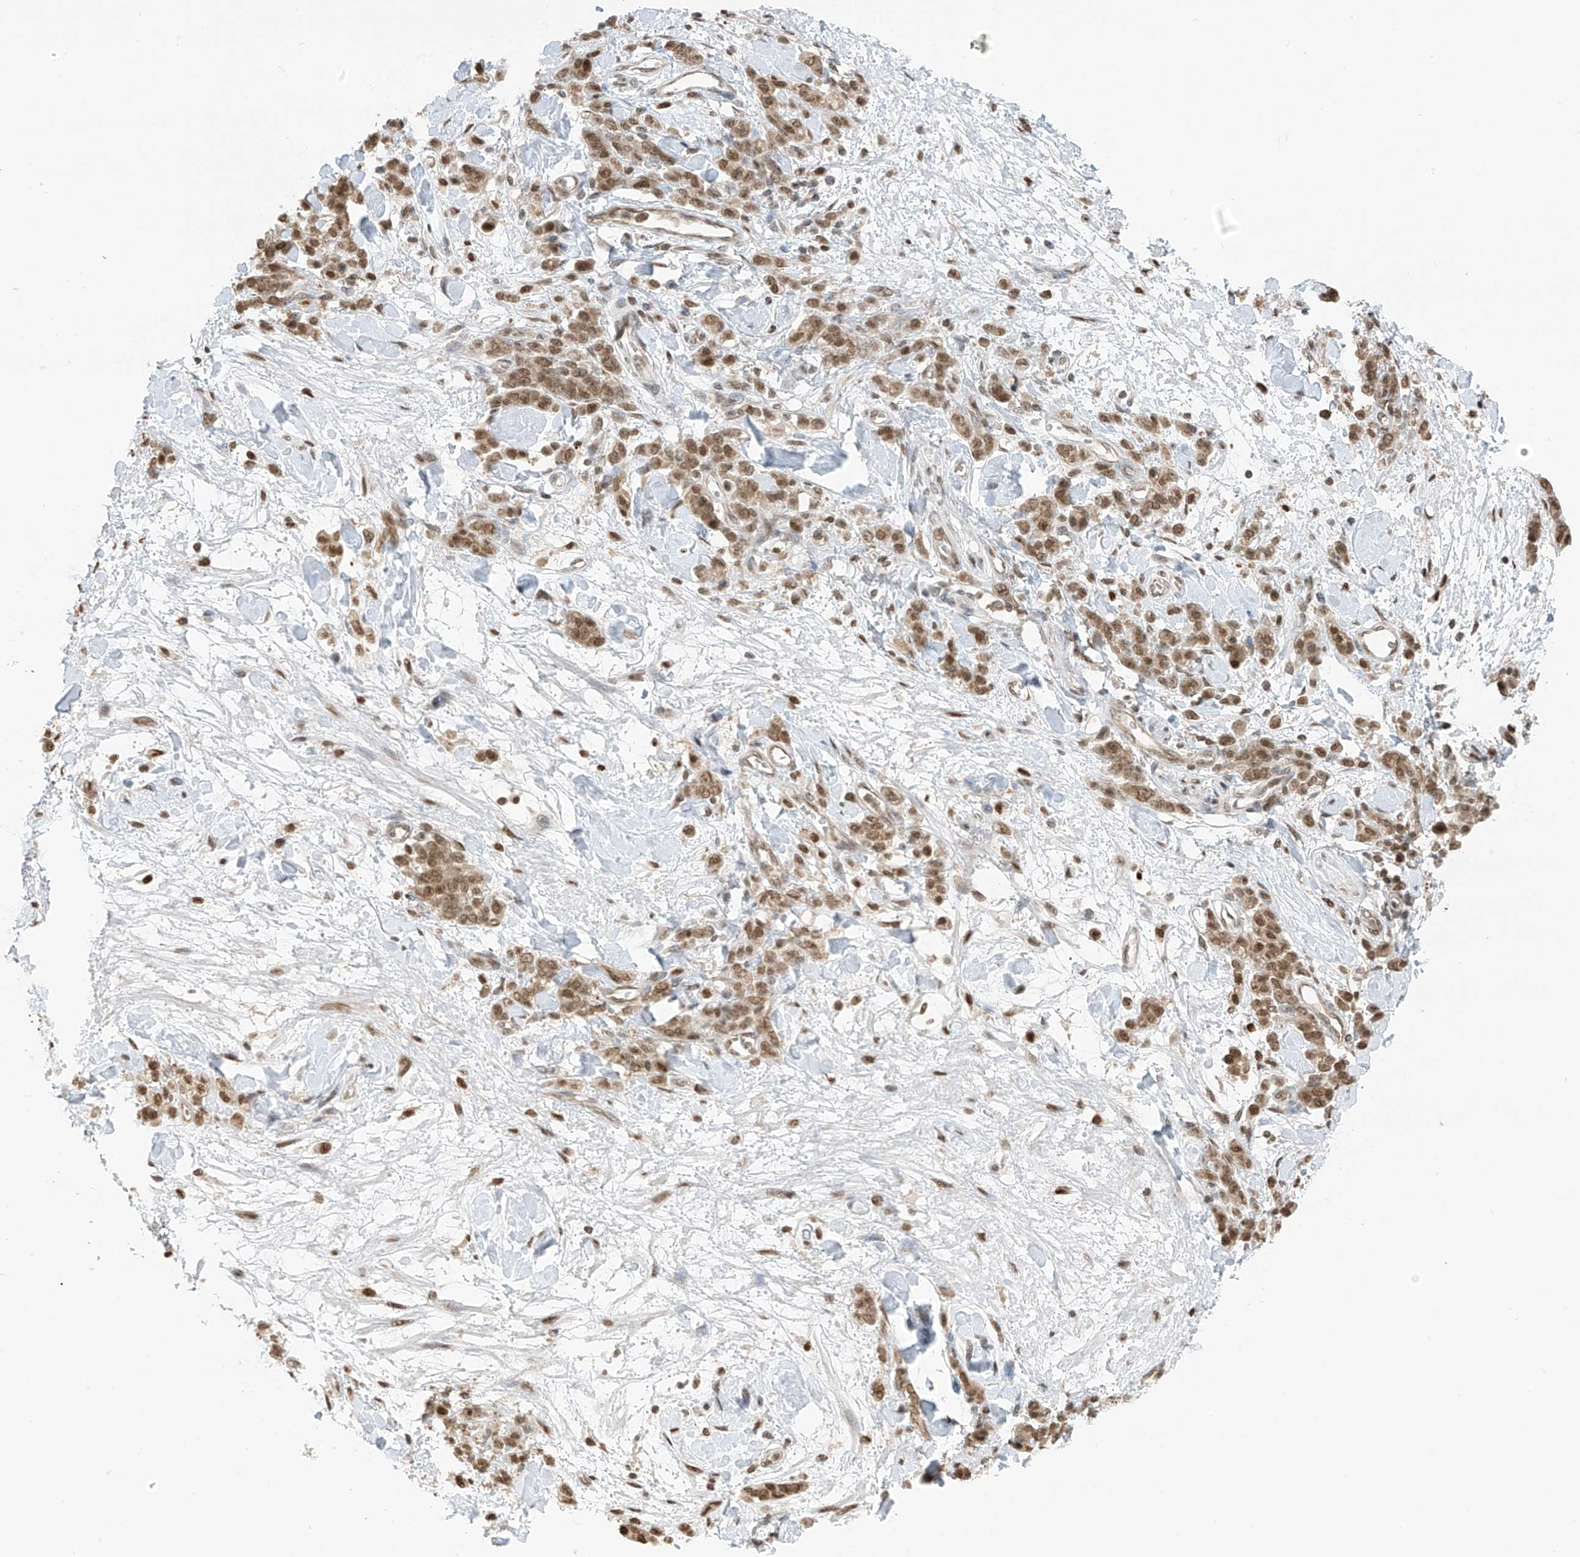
{"staining": {"intensity": "moderate", "quantity": ">75%", "location": "cytoplasmic/membranous,nuclear"}, "tissue": "stomach cancer", "cell_type": "Tumor cells", "image_type": "cancer", "snomed": [{"axis": "morphology", "description": "Normal tissue, NOS"}, {"axis": "morphology", "description": "Adenocarcinoma, NOS"}, {"axis": "topography", "description": "Stomach"}], "caption": "Immunohistochemistry (IHC) histopathology image of neoplastic tissue: human adenocarcinoma (stomach) stained using IHC exhibits medium levels of moderate protein expression localized specifically in the cytoplasmic/membranous and nuclear of tumor cells, appearing as a cytoplasmic/membranous and nuclear brown color.", "gene": "KPNB1", "patient": {"sex": "male", "age": 82}}